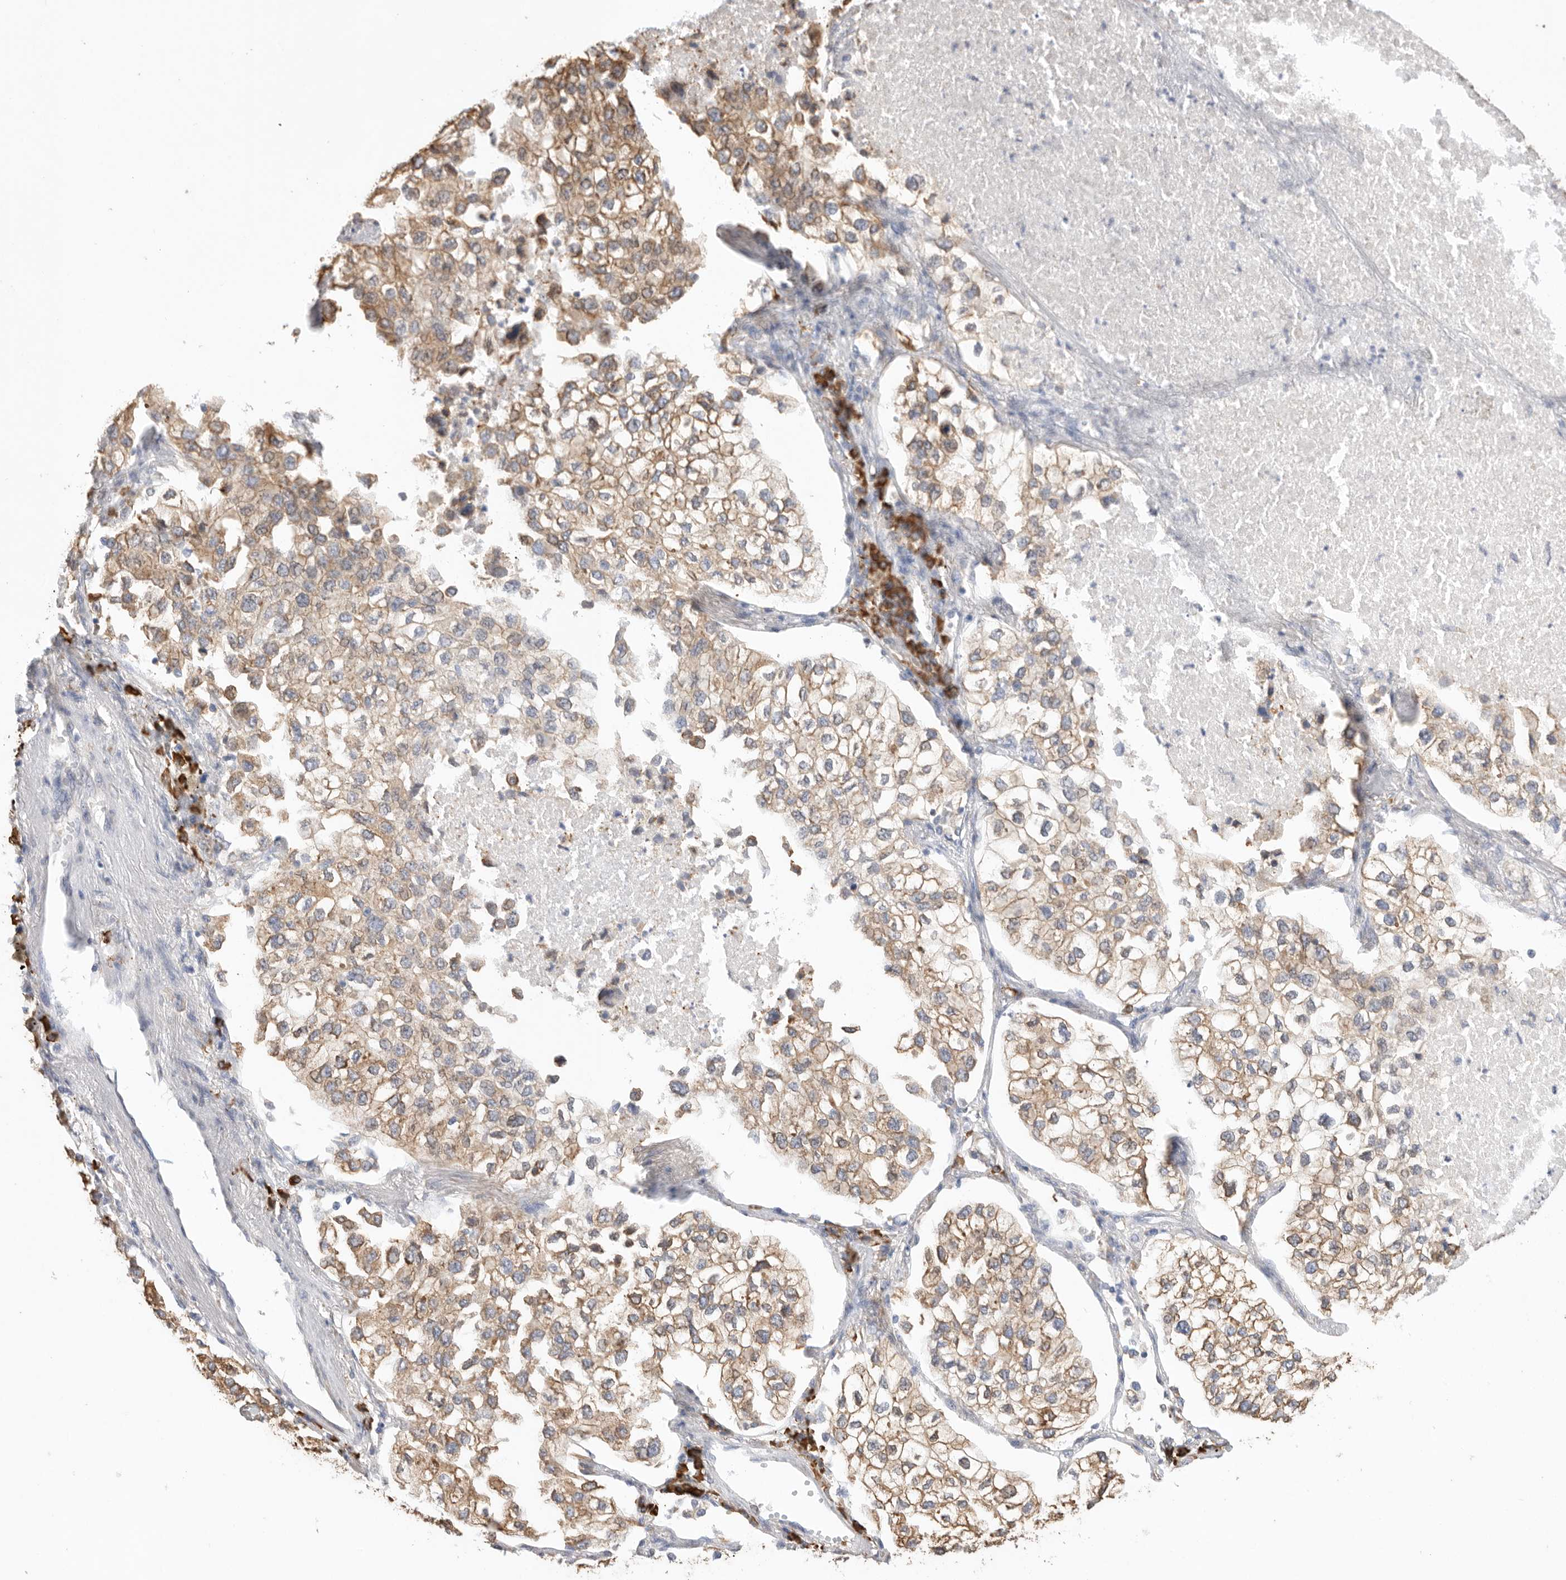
{"staining": {"intensity": "moderate", "quantity": ">75%", "location": "cytoplasmic/membranous"}, "tissue": "lung cancer", "cell_type": "Tumor cells", "image_type": "cancer", "snomed": [{"axis": "morphology", "description": "Adenocarcinoma, NOS"}, {"axis": "topography", "description": "Lung"}], "caption": "The immunohistochemical stain labels moderate cytoplasmic/membranous expression in tumor cells of lung cancer tissue. (brown staining indicates protein expression, while blue staining denotes nuclei).", "gene": "BLOC1S5", "patient": {"sex": "male", "age": 63}}